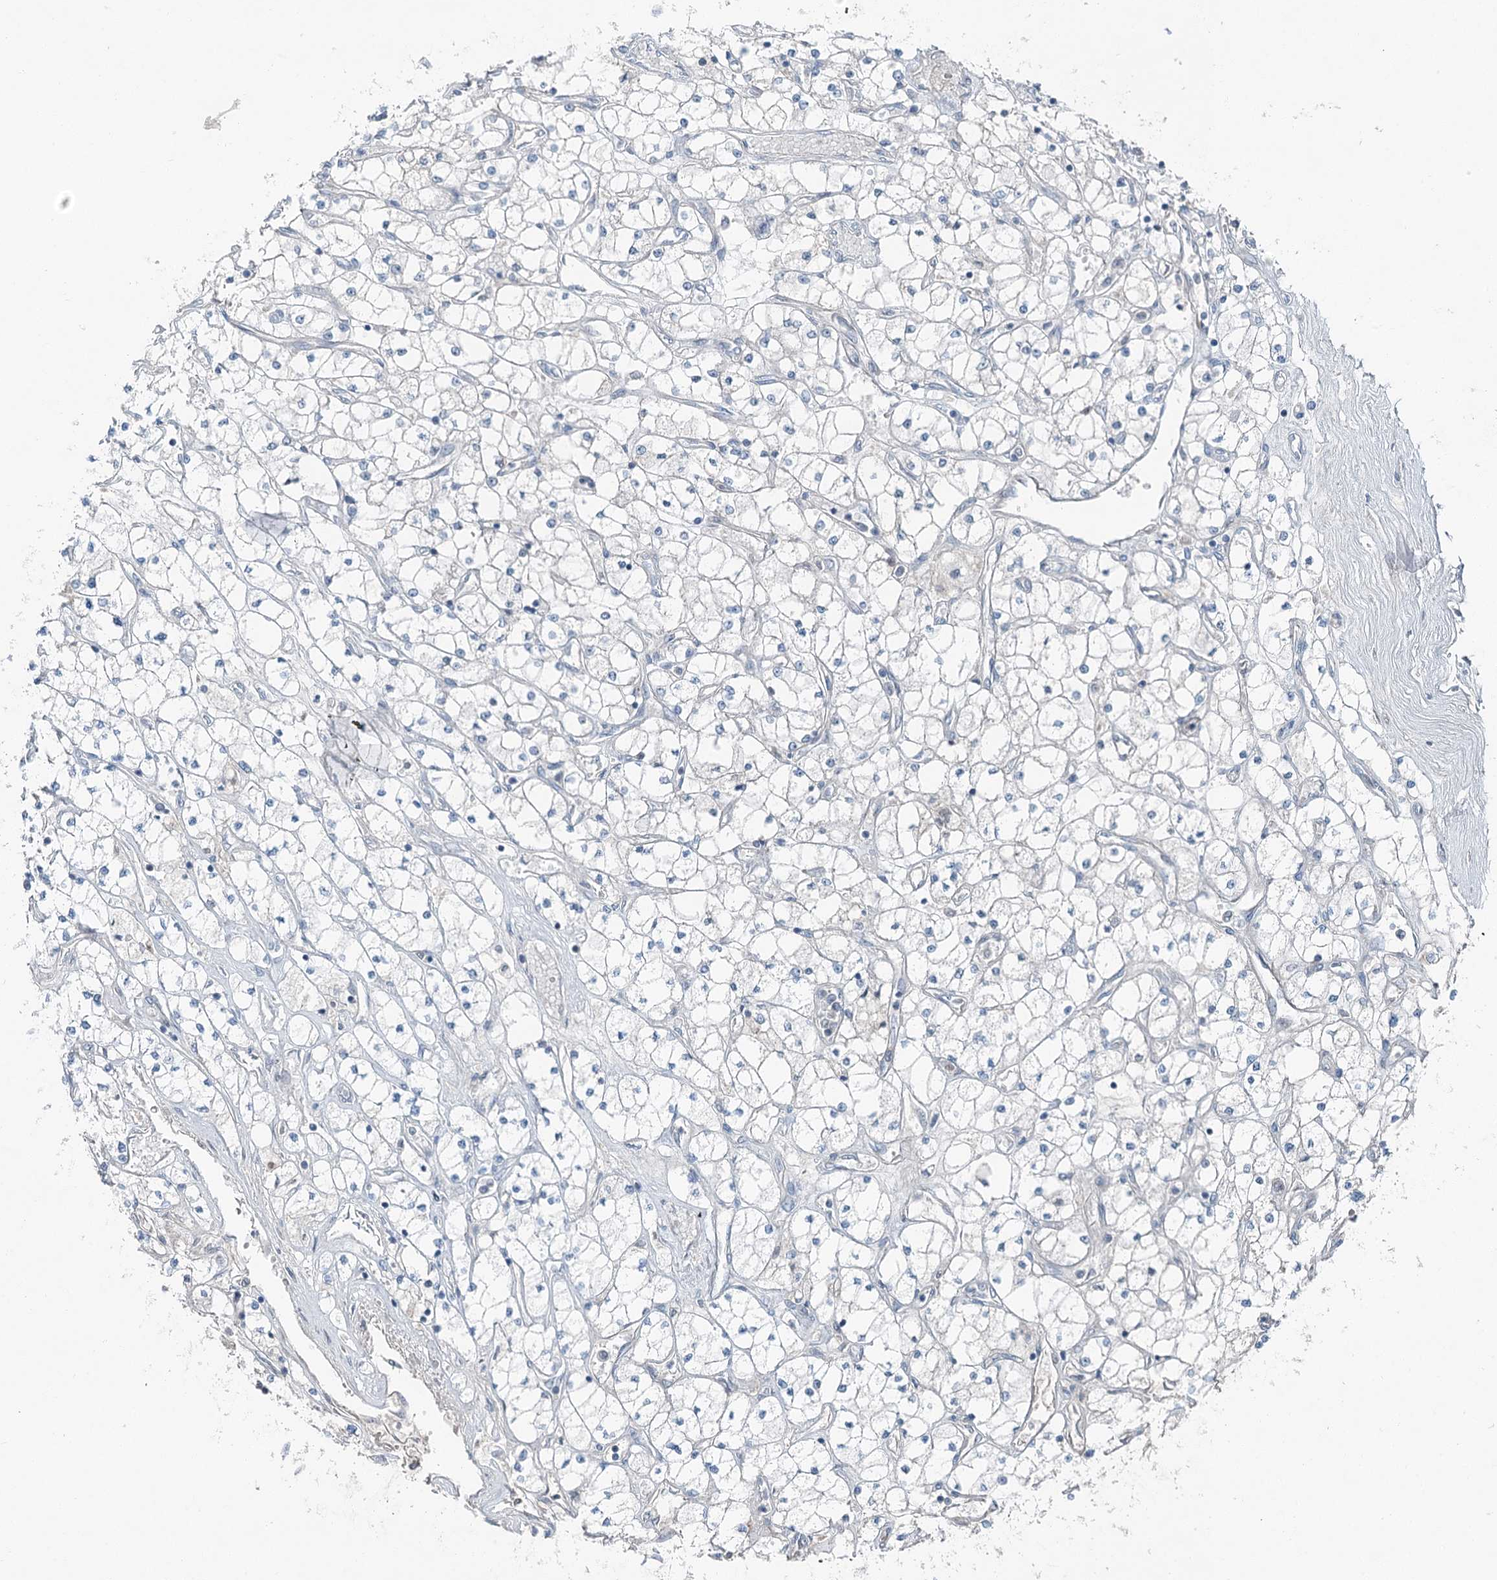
{"staining": {"intensity": "negative", "quantity": "none", "location": "none"}, "tissue": "renal cancer", "cell_type": "Tumor cells", "image_type": "cancer", "snomed": [{"axis": "morphology", "description": "Adenocarcinoma, NOS"}, {"axis": "topography", "description": "Kidney"}], "caption": "An IHC photomicrograph of renal adenocarcinoma is shown. There is no staining in tumor cells of renal adenocarcinoma. (Brightfield microscopy of DAB immunohistochemistry (IHC) at high magnification).", "gene": "CHCHD5", "patient": {"sex": "male", "age": 80}}